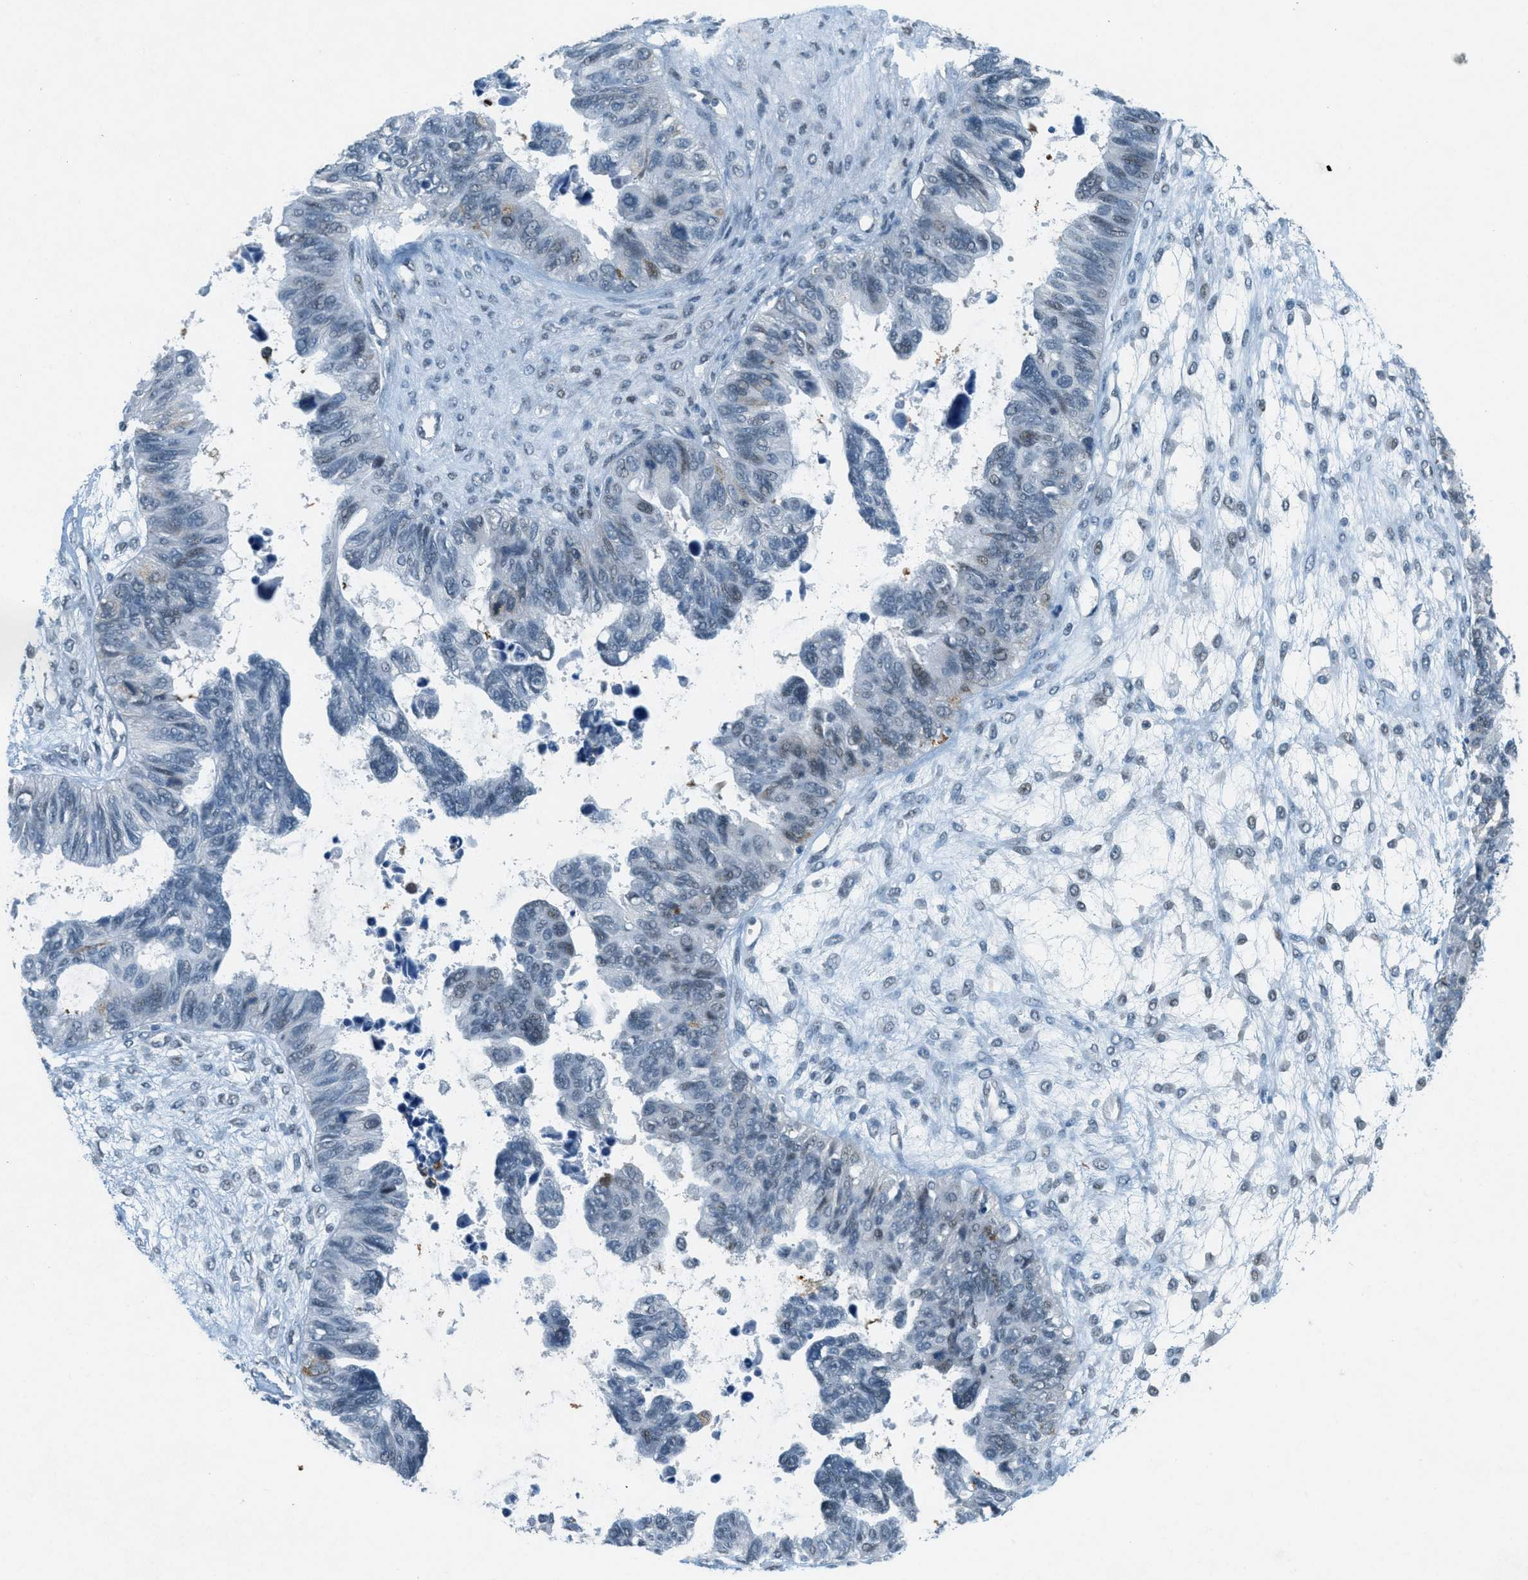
{"staining": {"intensity": "weak", "quantity": "<25%", "location": "nuclear"}, "tissue": "ovarian cancer", "cell_type": "Tumor cells", "image_type": "cancer", "snomed": [{"axis": "morphology", "description": "Cystadenocarcinoma, serous, NOS"}, {"axis": "topography", "description": "Ovary"}], "caption": "Histopathology image shows no significant protein positivity in tumor cells of ovarian cancer (serous cystadenocarcinoma).", "gene": "FYN", "patient": {"sex": "female", "age": 79}}